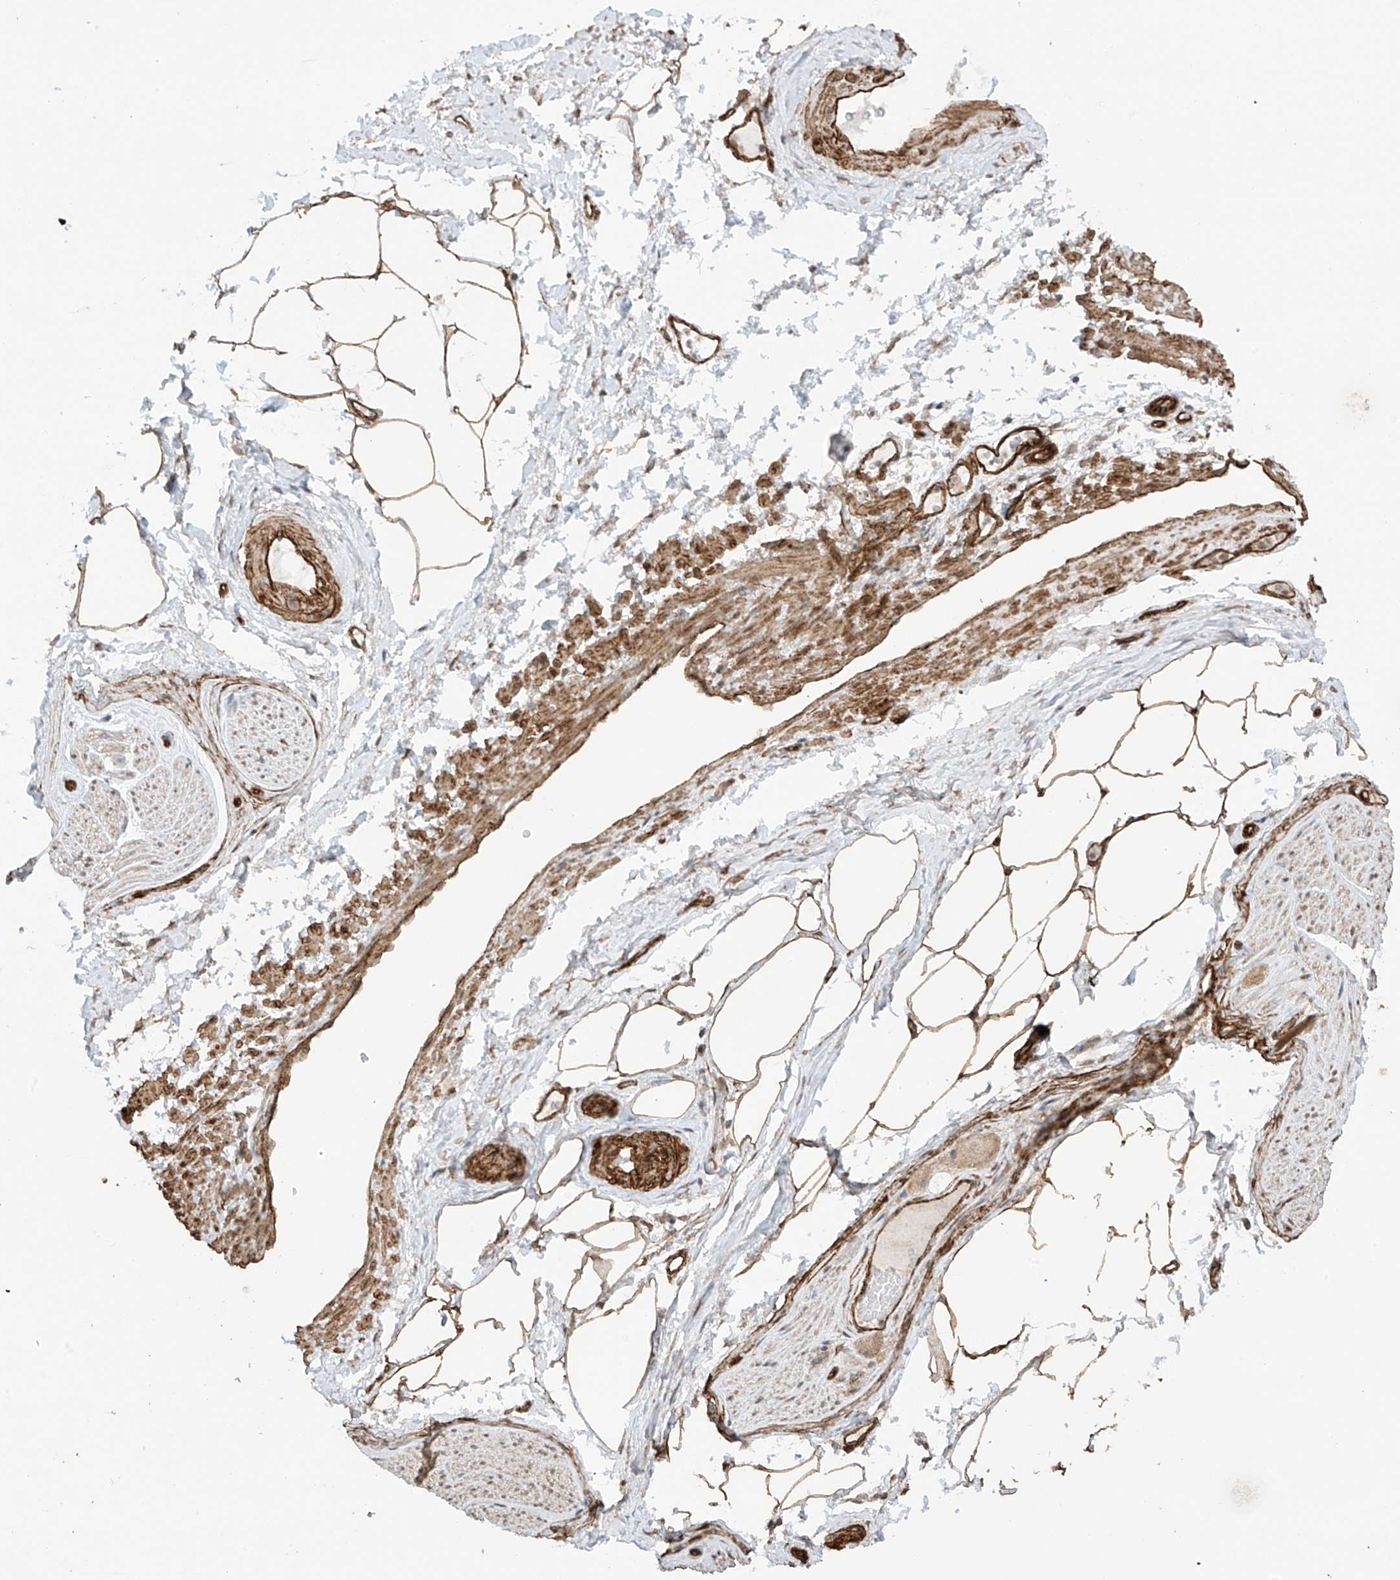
{"staining": {"intensity": "moderate", "quantity": ">75%", "location": "cytoplasmic/membranous"}, "tissue": "adipose tissue", "cell_type": "Adipocytes", "image_type": "normal", "snomed": [{"axis": "morphology", "description": "Normal tissue, NOS"}, {"axis": "morphology", "description": "Adenocarcinoma, Low grade"}, {"axis": "topography", "description": "Prostate"}, {"axis": "topography", "description": "Peripheral nerve tissue"}], "caption": "Moderate cytoplasmic/membranous positivity is seen in about >75% of adipocytes in unremarkable adipose tissue.", "gene": "TTLL5", "patient": {"sex": "male", "age": 63}}